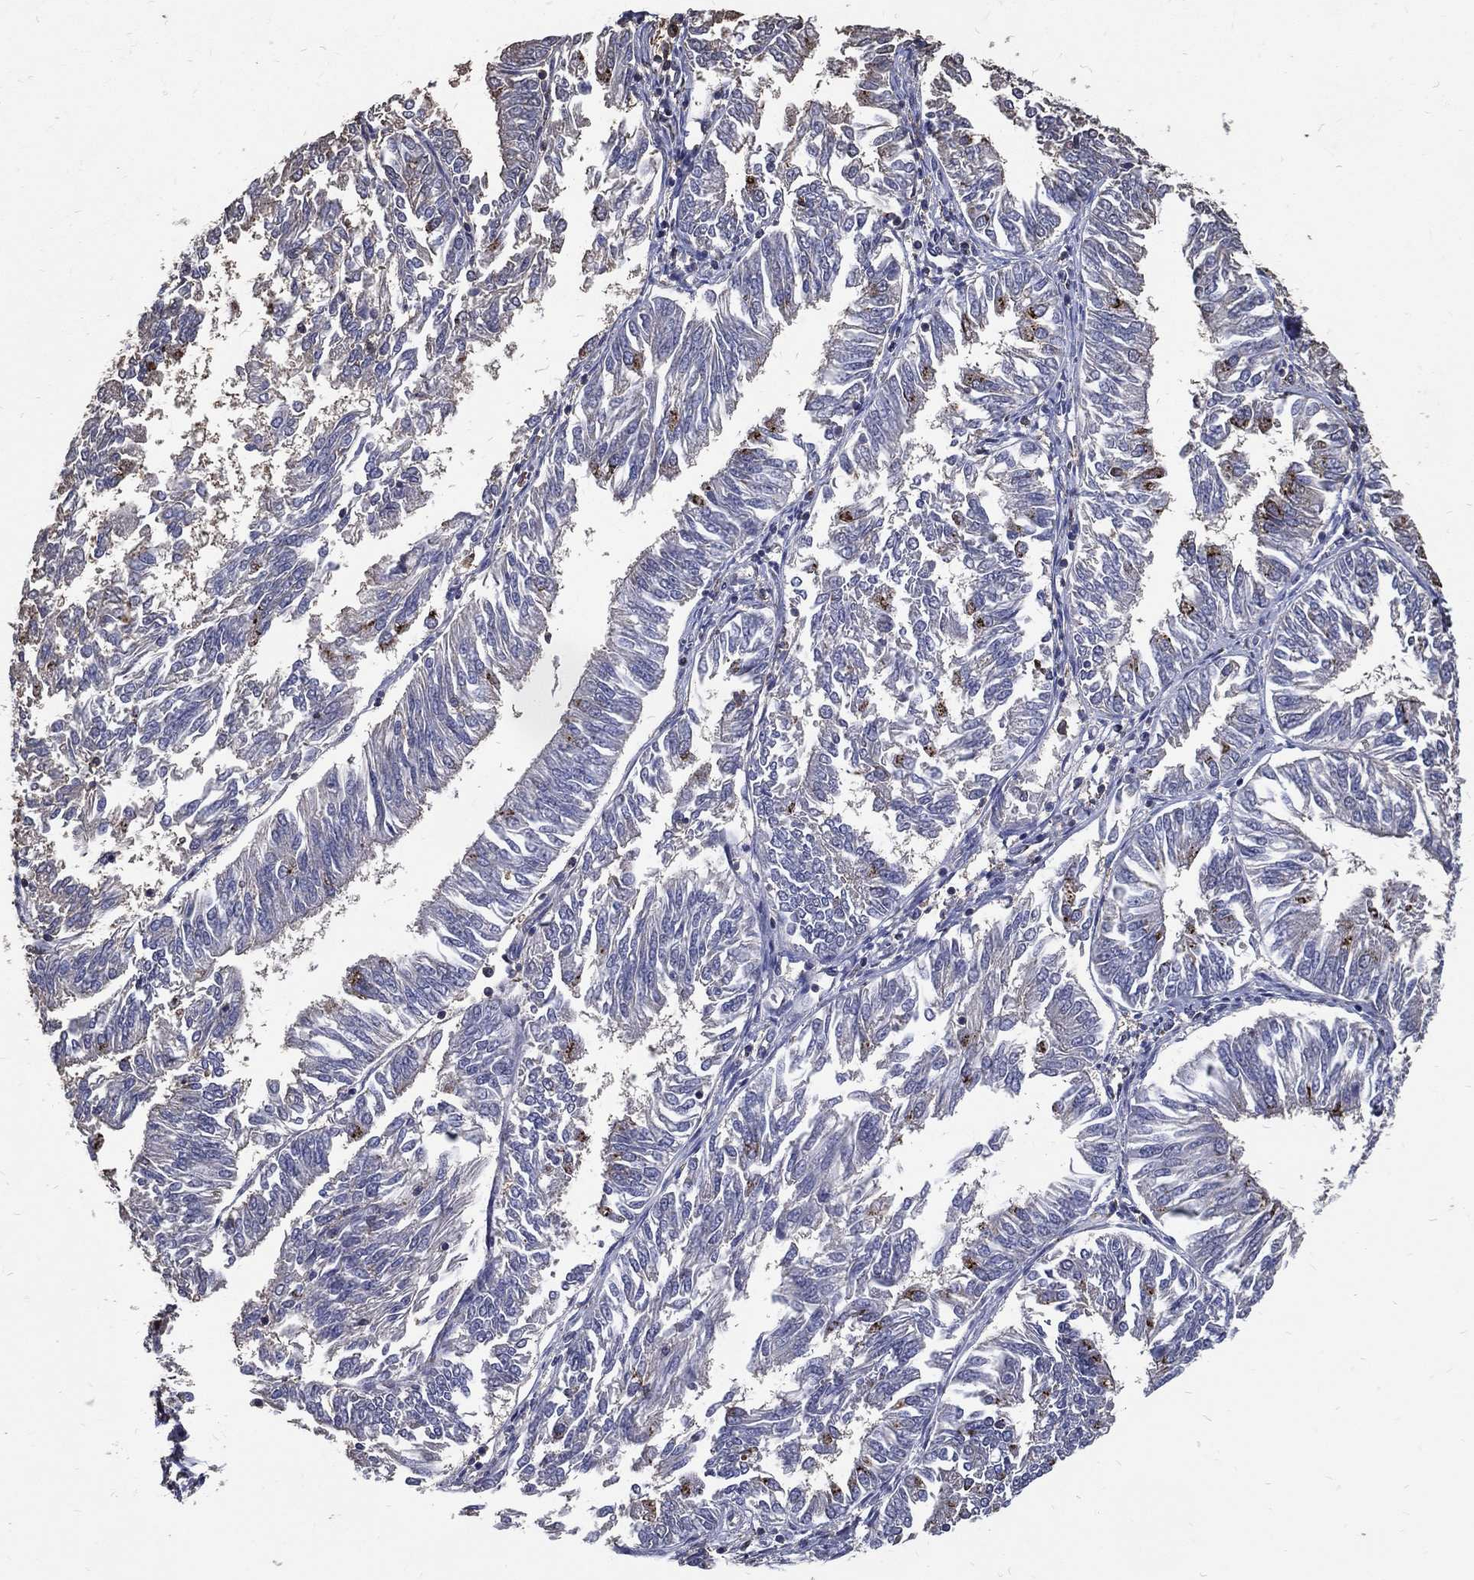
{"staining": {"intensity": "negative", "quantity": "none", "location": "none"}, "tissue": "endometrial cancer", "cell_type": "Tumor cells", "image_type": "cancer", "snomed": [{"axis": "morphology", "description": "Adenocarcinoma, NOS"}, {"axis": "topography", "description": "Endometrium"}], "caption": "A high-resolution histopathology image shows immunohistochemistry (IHC) staining of endometrial cancer (adenocarcinoma), which demonstrates no significant positivity in tumor cells.", "gene": "GPR183", "patient": {"sex": "female", "age": 58}}